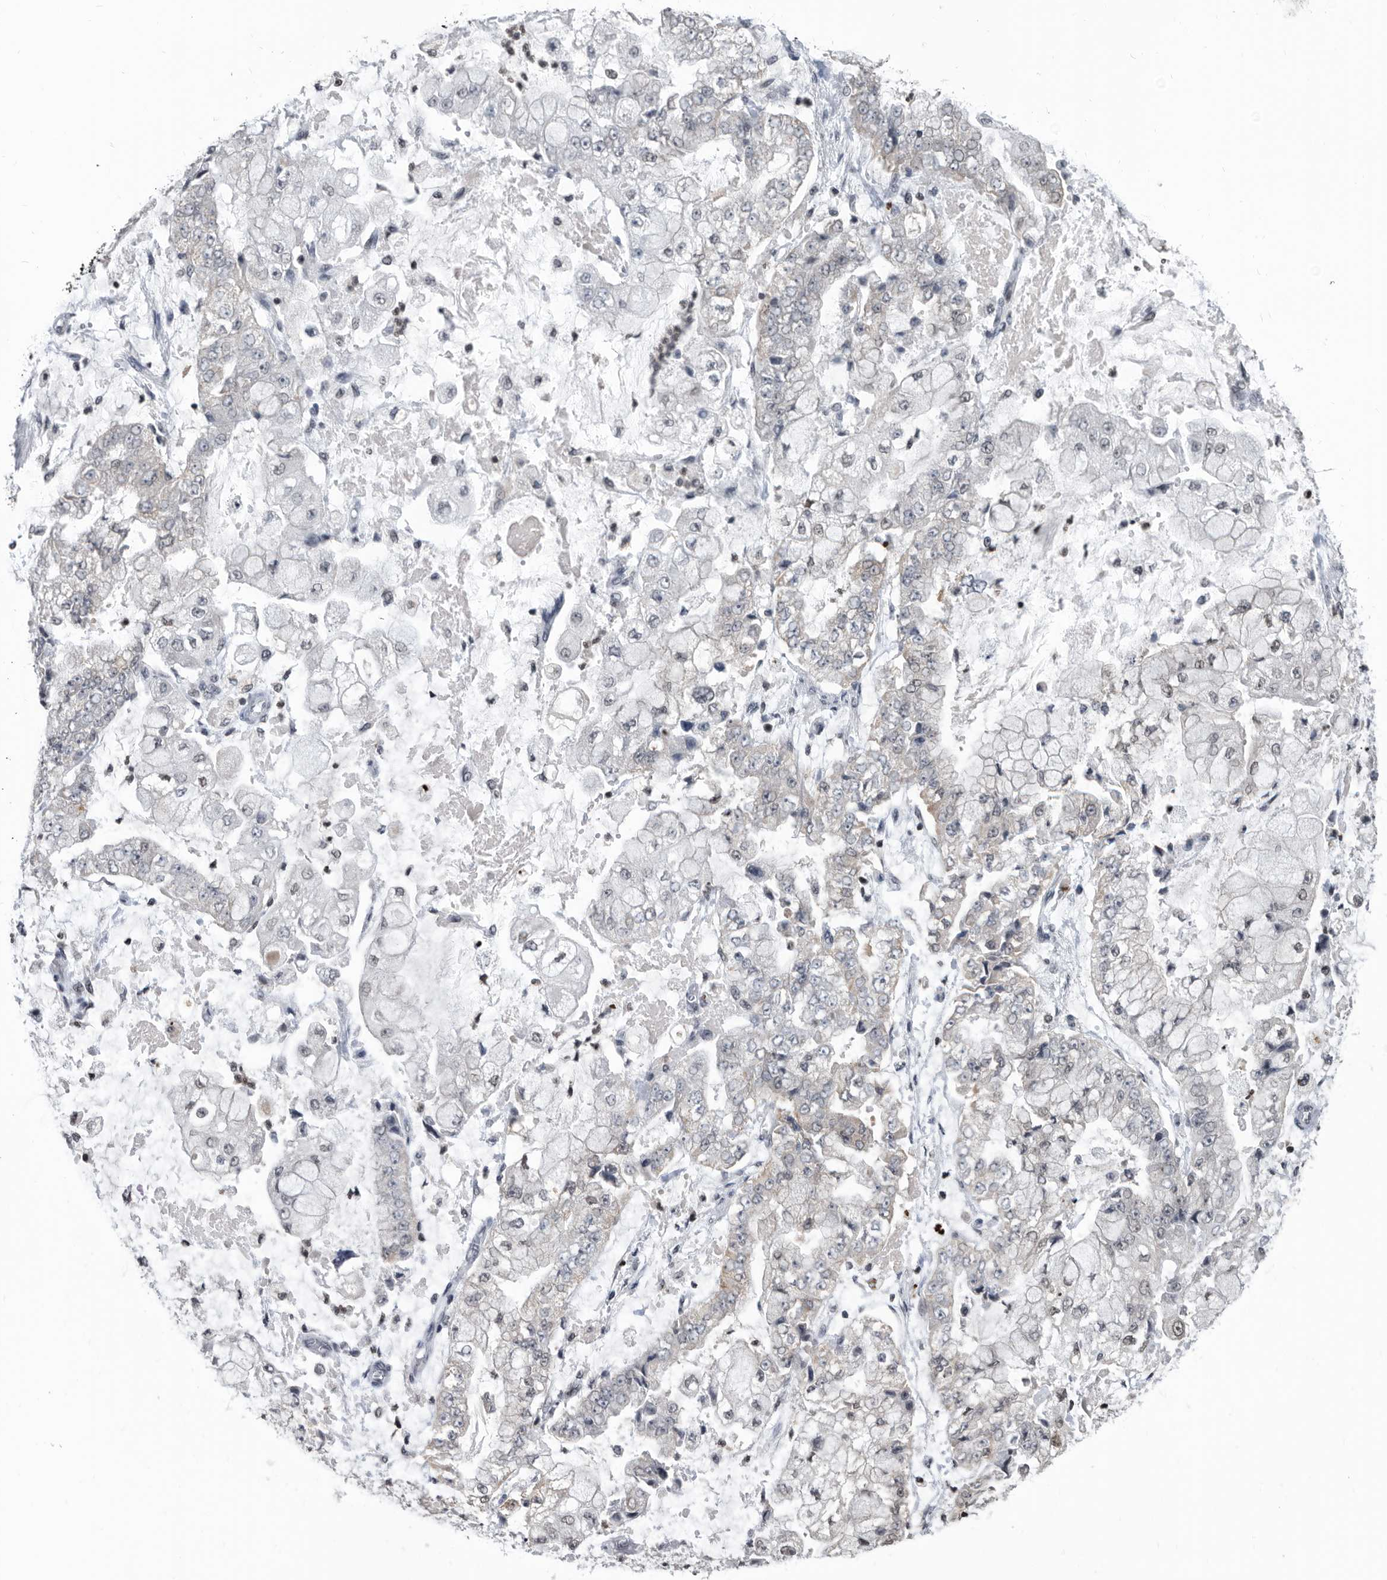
{"staining": {"intensity": "weak", "quantity": "<25%", "location": "cytoplasmic/membranous"}, "tissue": "stomach cancer", "cell_type": "Tumor cells", "image_type": "cancer", "snomed": [{"axis": "morphology", "description": "Adenocarcinoma, NOS"}, {"axis": "topography", "description": "Stomach"}], "caption": "High power microscopy micrograph of an immunohistochemistry image of stomach cancer (adenocarcinoma), revealing no significant expression in tumor cells.", "gene": "TSTD1", "patient": {"sex": "male", "age": 76}}